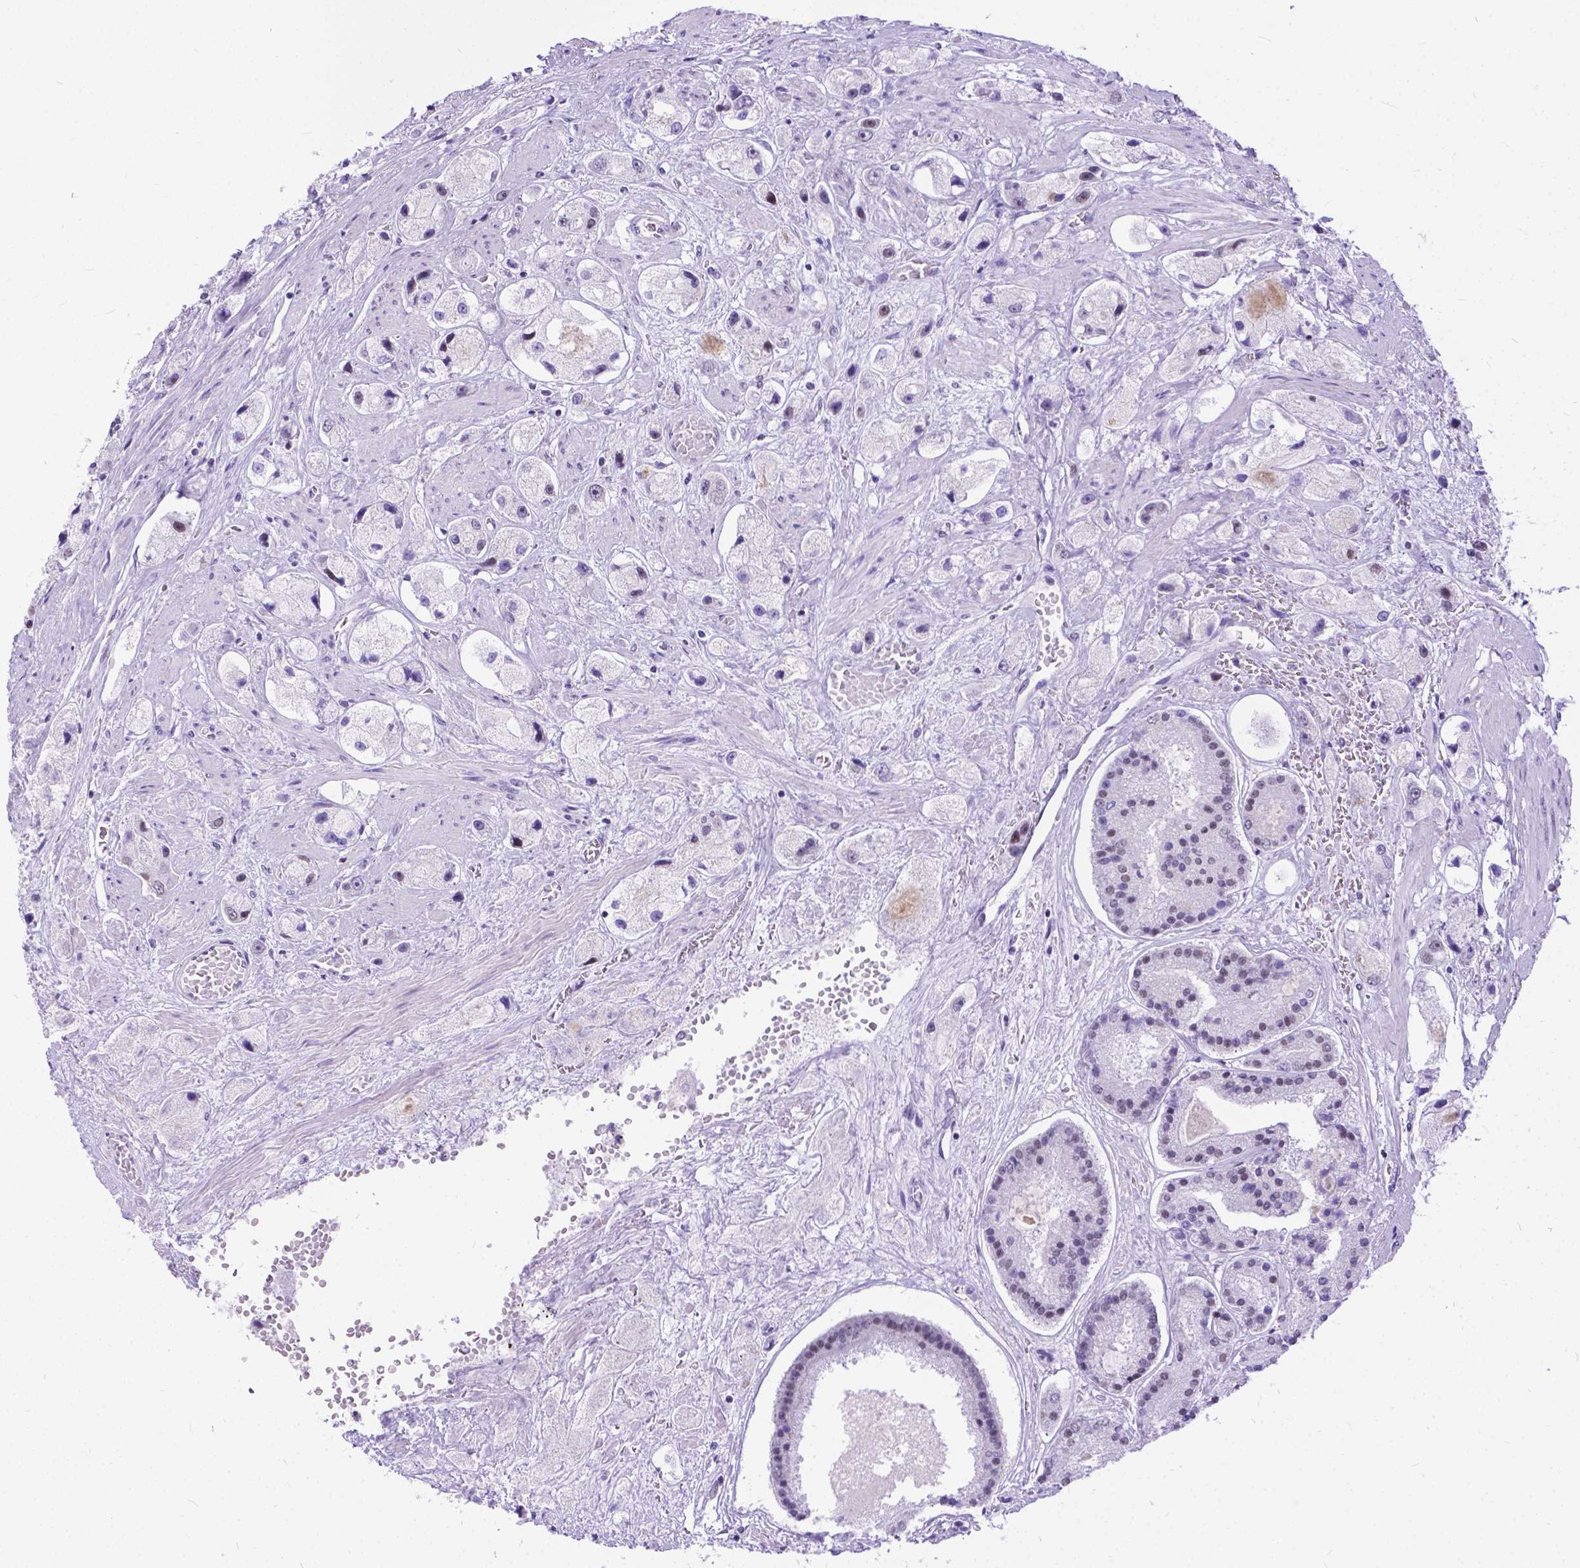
{"staining": {"intensity": "negative", "quantity": "none", "location": "none"}, "tissue": "prostate cancer", "cell_type": "Tumor cells", "image_type": "cancer", "snomed": [{"axis": "morphology", "description": "Adenocarcinoma, High grade"}, {"axis": "topography", "description": "Prostate"}], "caption": "Image shows no significant protein positivity in tumor cells of adenocarcinoma (high-grade) (prostate).", "gene": "FAM124B", "patient": {"sex": "male", "age": 67}}